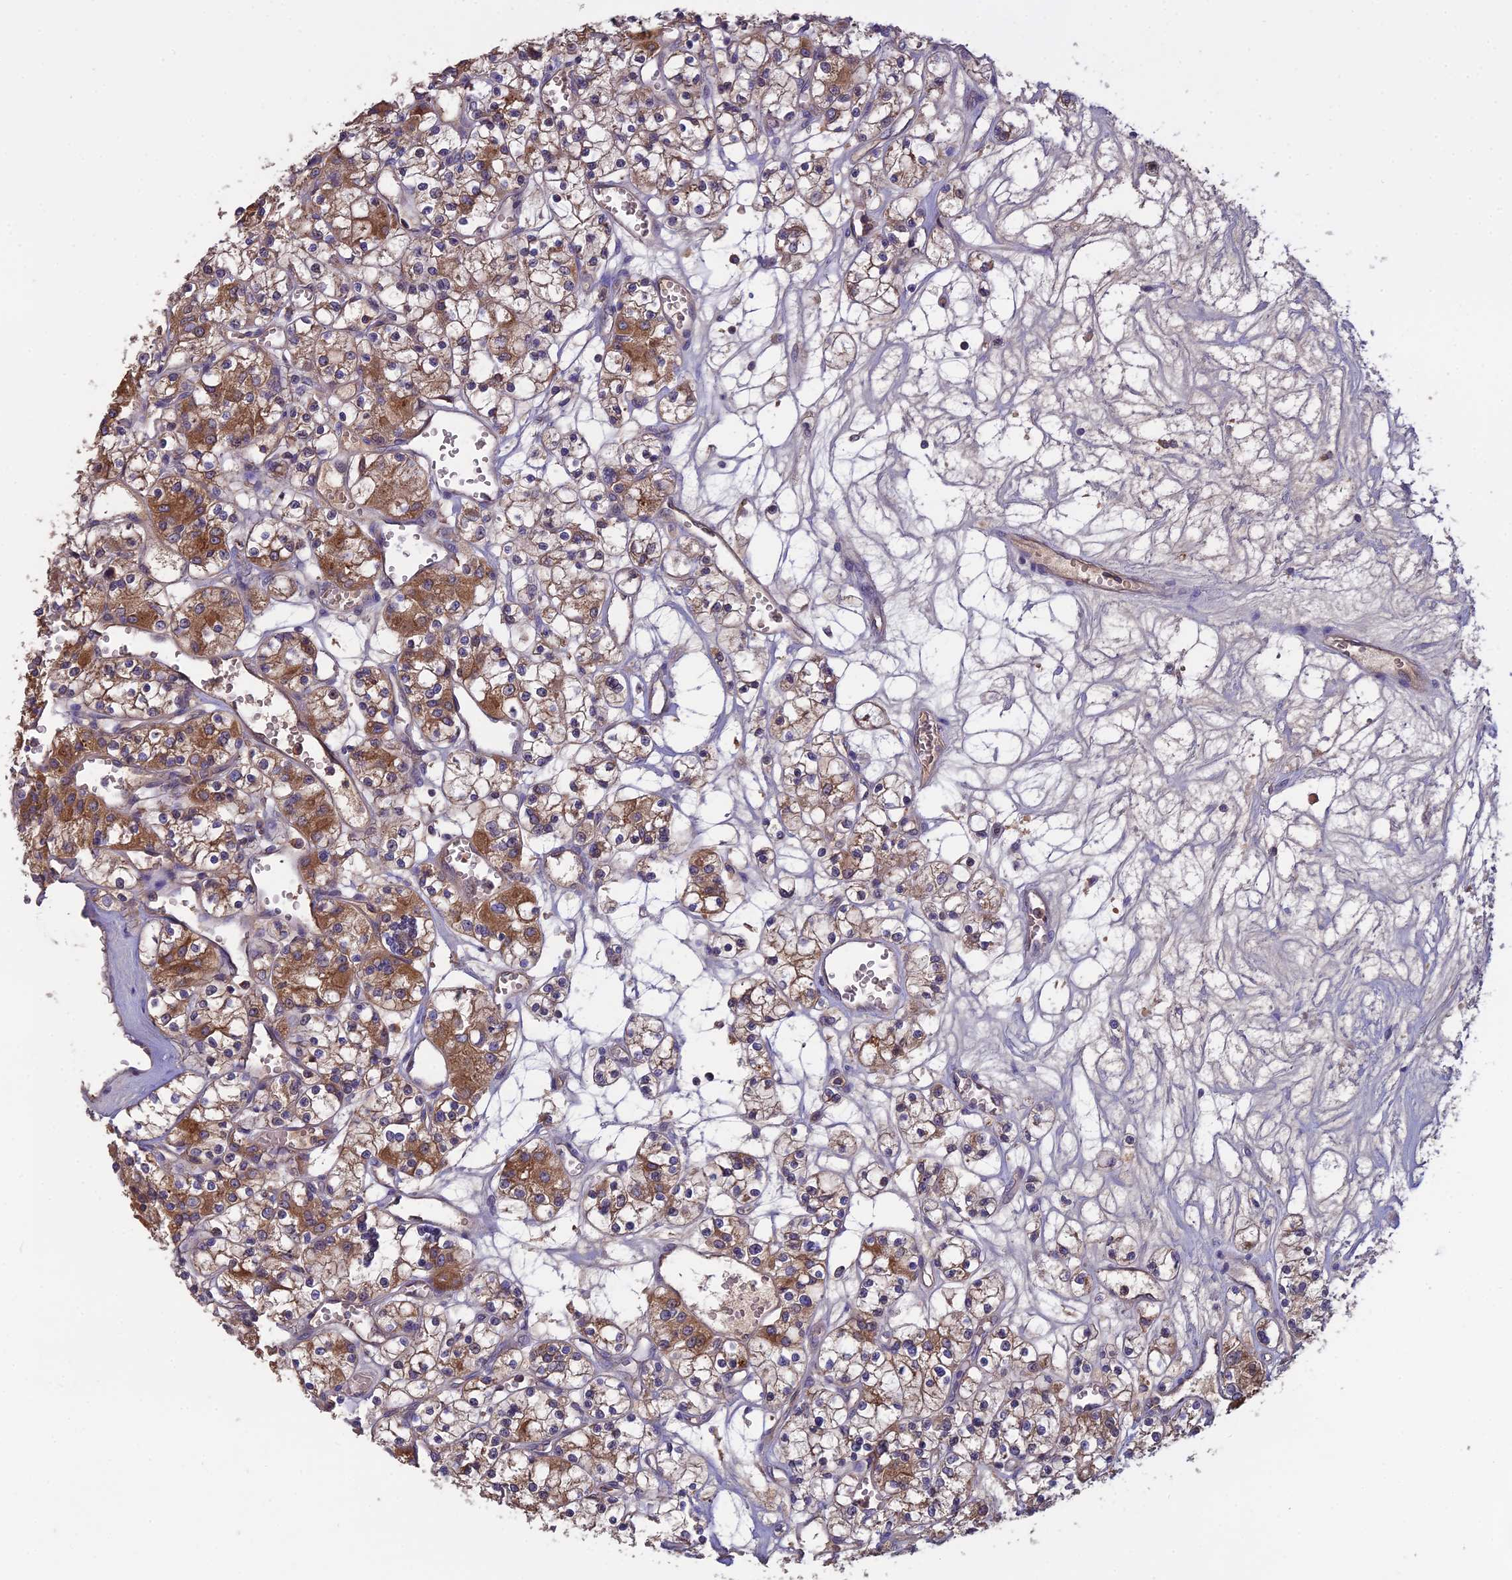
{"staining": {"intensity": "moderate", "quantity": ">75%", "location": "cytoplasmic/membranous"}, "tissue": "renal cancer", "cell_type": "Tumor cells", "image_type": "cancer", "snomed": [{"axis": "morphology", "description": "Adenocarcinoma, NOS"}, {"axis": "topography", "description": "Kidney"}], "caption": "Renal cancer (adenocarcinoma) was stained to show a protein in brown. There is medium levels of moderate cytoplasmic/membranous staining in about >75% of tumor cells. Immunohistochemistry stains the protein of interest in brown and the nuclei are stained blue.", "gene": "GALR2", "patient": {"sex": "female", "age": 59}}